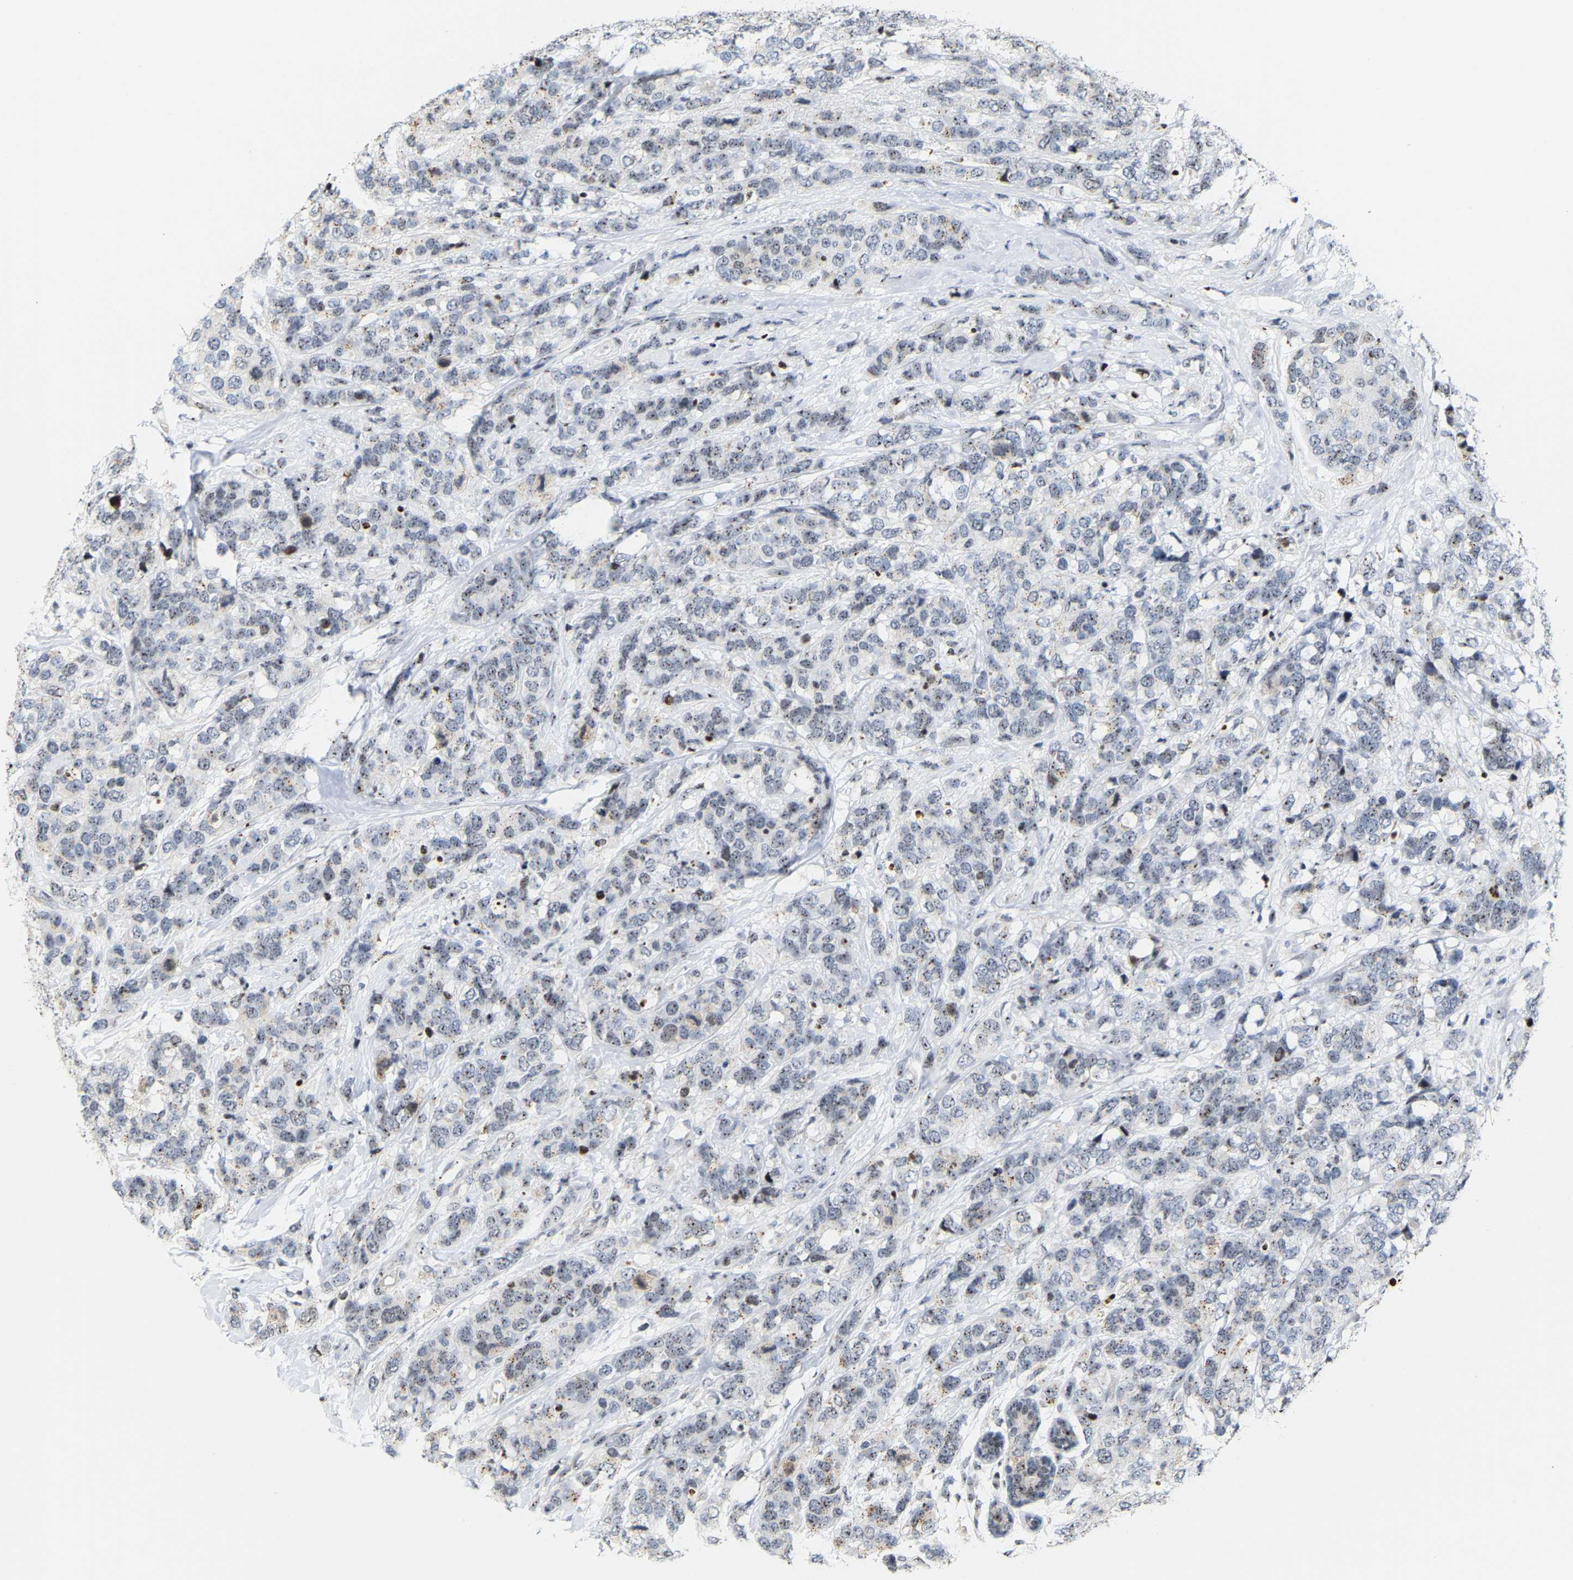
{"staining": {"intensity": "weak", "quantity": "<25%", "location": "cytoplasmic/membranous,nuclear"}, "tissue": "breast cancer", "cell_type": "Tumor cells", "image_type": "cancer", "snomed": [{"axis": "morphology", "description": "Lobular carcinoma"}, {"axis": "topography", "description": "Breast"}], "caption": "The IHC histopathology image has no significant expression in tumor cells of breast cancer (lobular carcinoma) tissue.", "gene": "NOP58", "patient": {"sex": "female", "age": 59}}